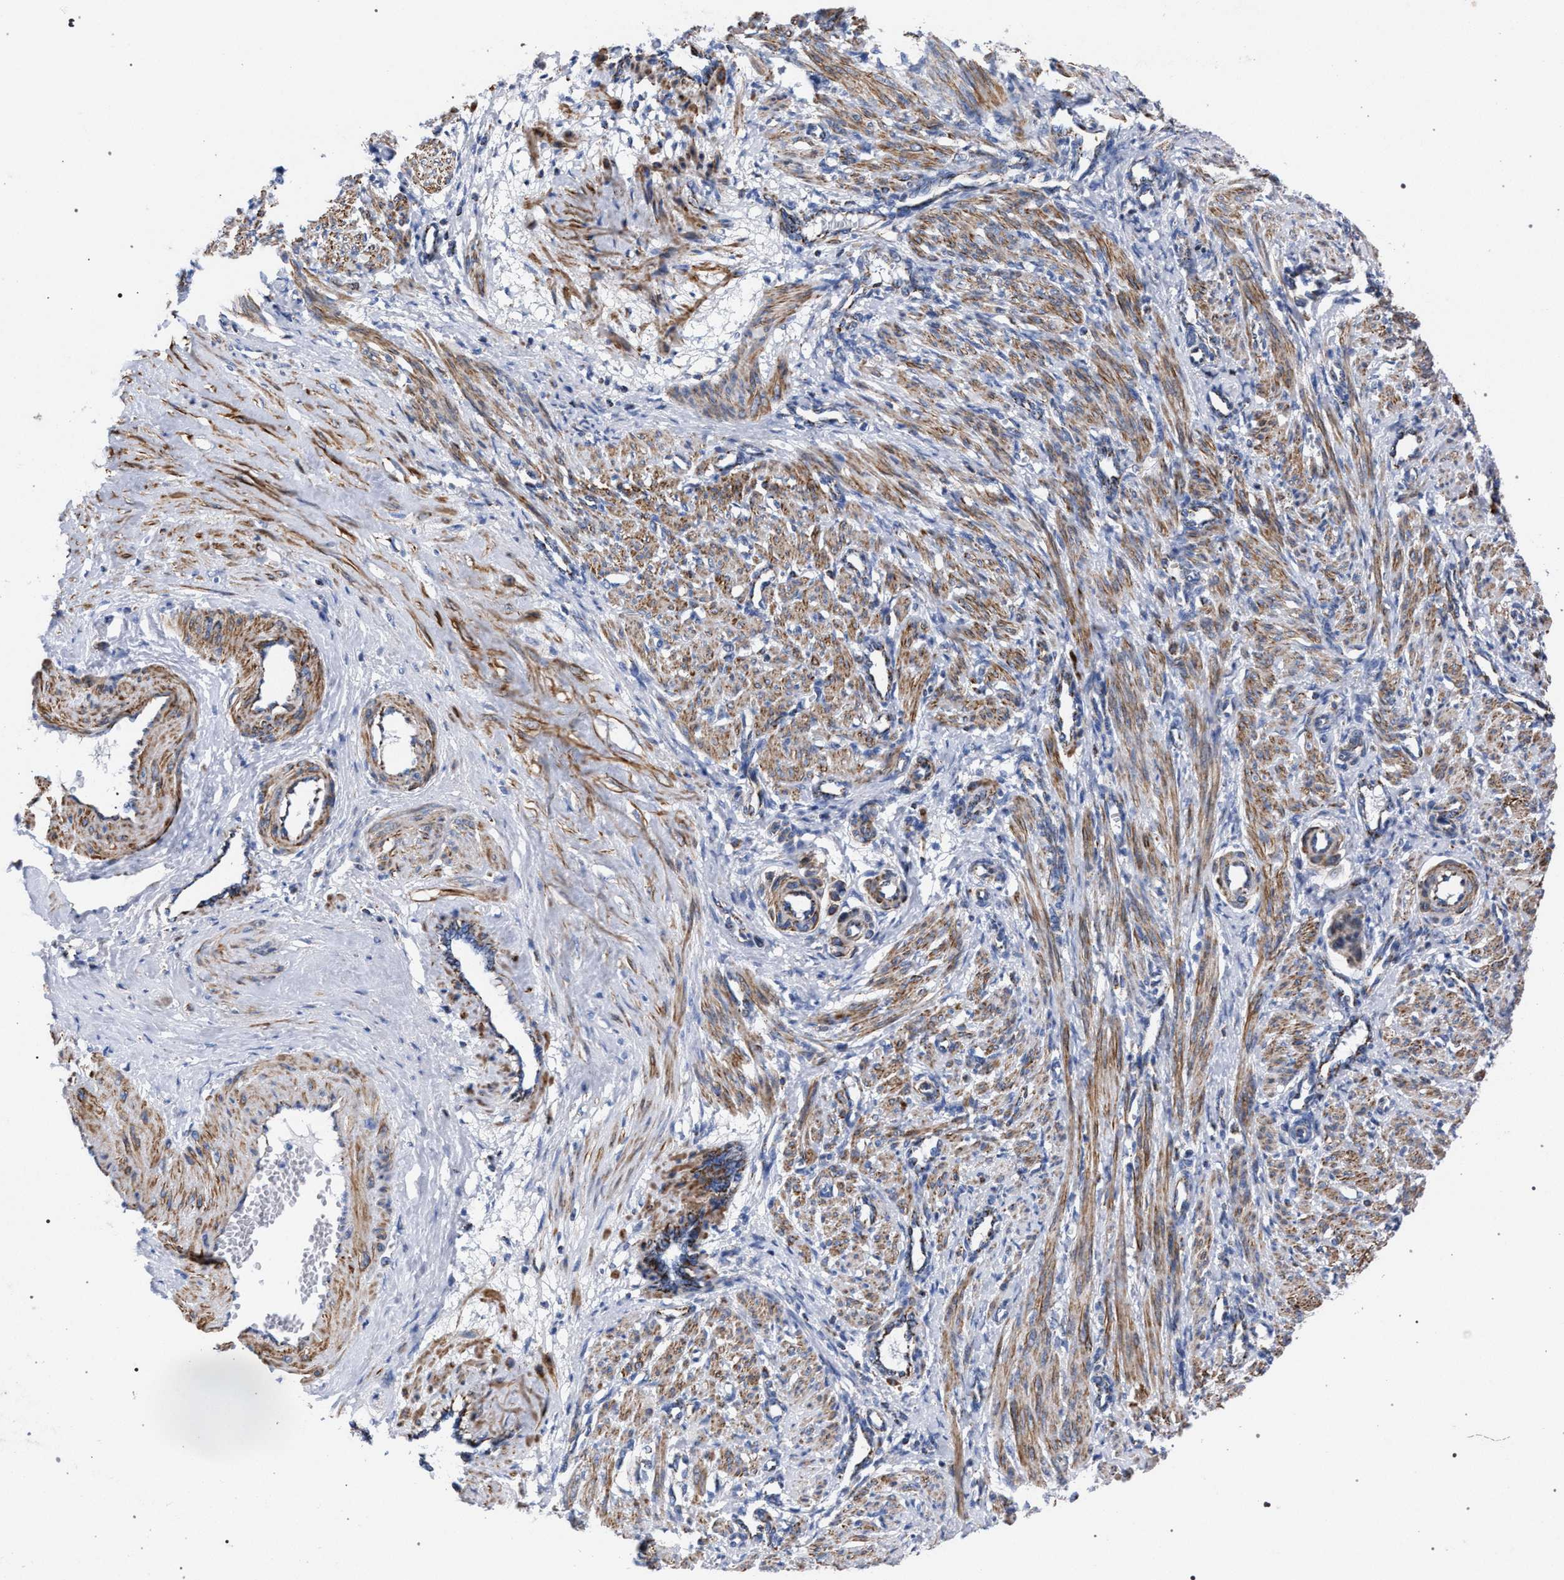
{"staining": {"intensity": "strong", "quantity": ">75%", "location": "cytoplasmic/membranous"}, "tissue": "smooth muscle", "cell_type": "Smooth muscle cells", "image_type": "normal", "snomed": [{"axis": "morphology", "description": "Normal tissue, NOS"}, {"axis": "topography", "description": "Endometrium"}], "caption": "A brown stain labels strong cytoplasmic/membranous positivity of a protein in smooth muscle cells of benign smooth muscle.", "gene": "ACADS", "patient": {"sex": "female", "age": 33}}